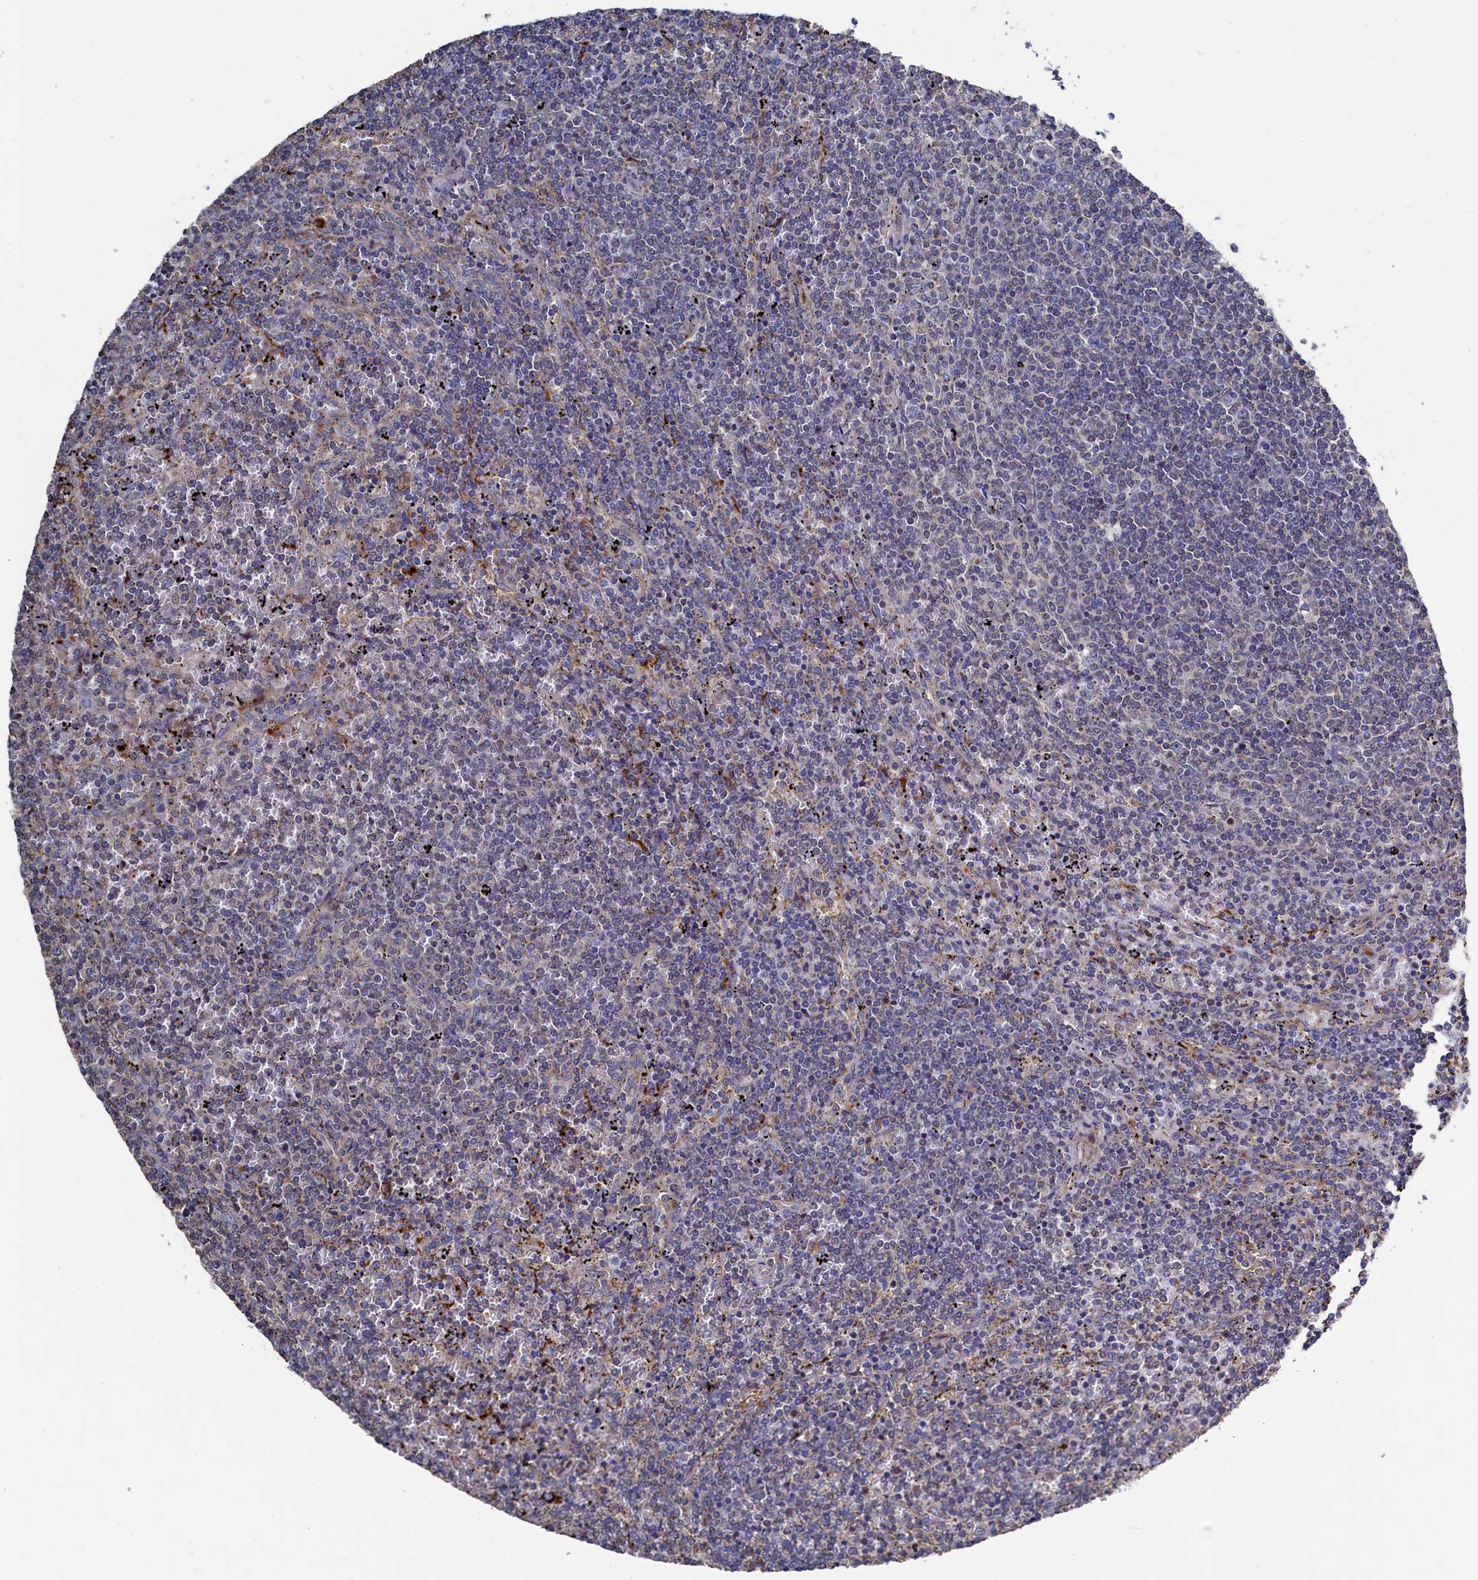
{"staining": {"intensity": "negative", "quantity": "none", "location": "none"}, "tissue": "lymphoma", "cell_type": "Tumor cells", "image_type": "cancer", "snomed": [{"axis": "morphology", "description": "Malignant lymphoma, non-Hodgkin's type, Low grade"}, {"axis": "topography", "description": "Spleen"}], "caption": "This is a image of immunohistochemistry staining of low-grade malignant lymphoma, non-Hodgkin's type, which shows no expression in tumor cells.", "gene": "TK2", "patient": {"sex": "female", "age": 50}}